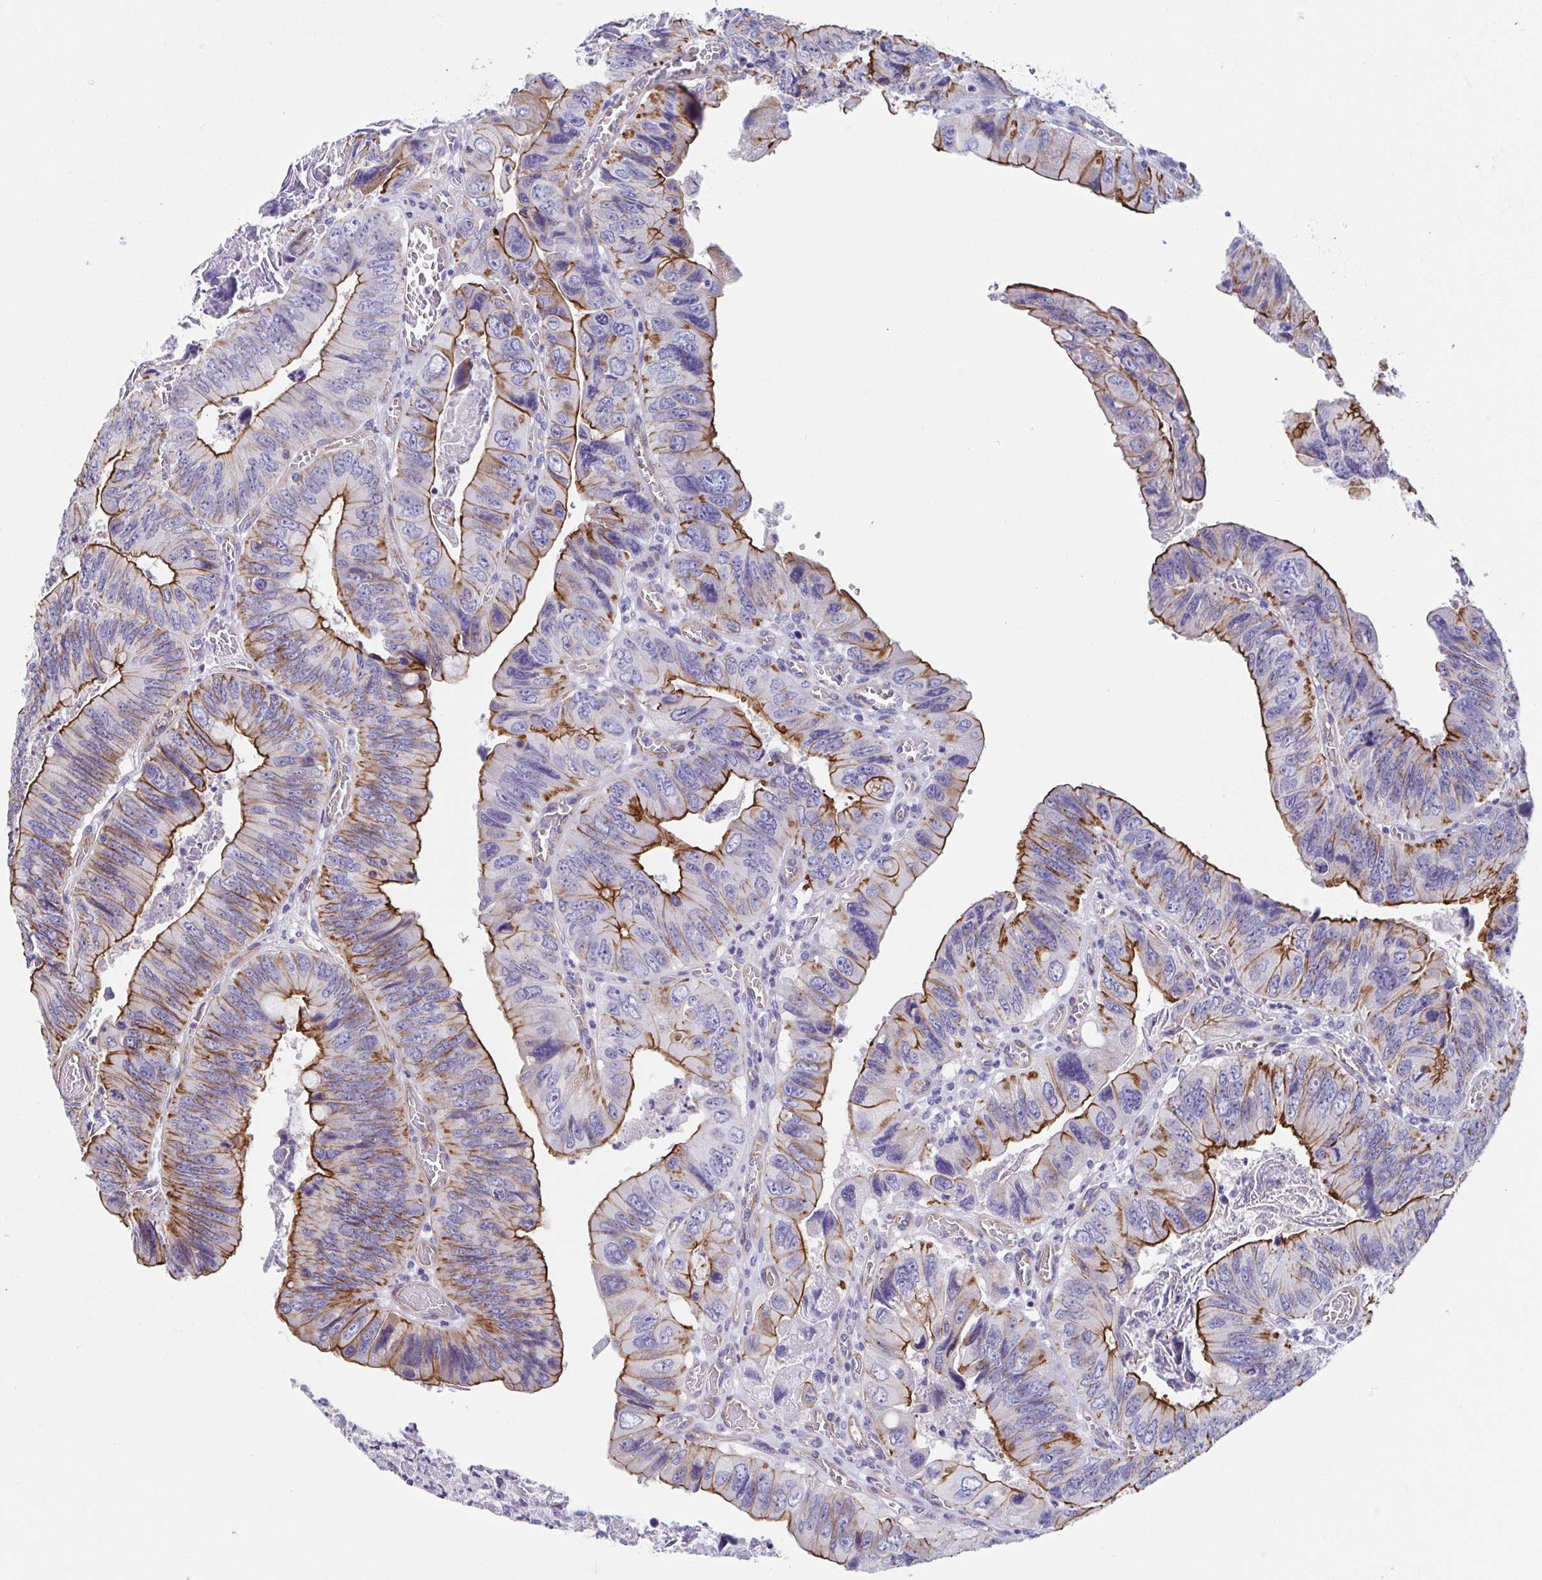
{"staining": {"intensity": "strong", "quantity": "25%-75%", "location": "cytoplasmic/membranous"}, "tissue": "colorectal cancer", "cell_type": "Tumor cells", "image_type": "cancer", "snomed": [{"axis": "morphology", "description": "Adenocarcinoma, NOS"}, {"axis": "topography", "description": "Colon"}], "caption": "Protein expression analysis of colorectal cancer exhibits strong cytoplasmic/membranous expression in approximately 25%-75% of tumor cells.", "gene": "TRAM2", "patient": {"sex": "female", "age": 84}}